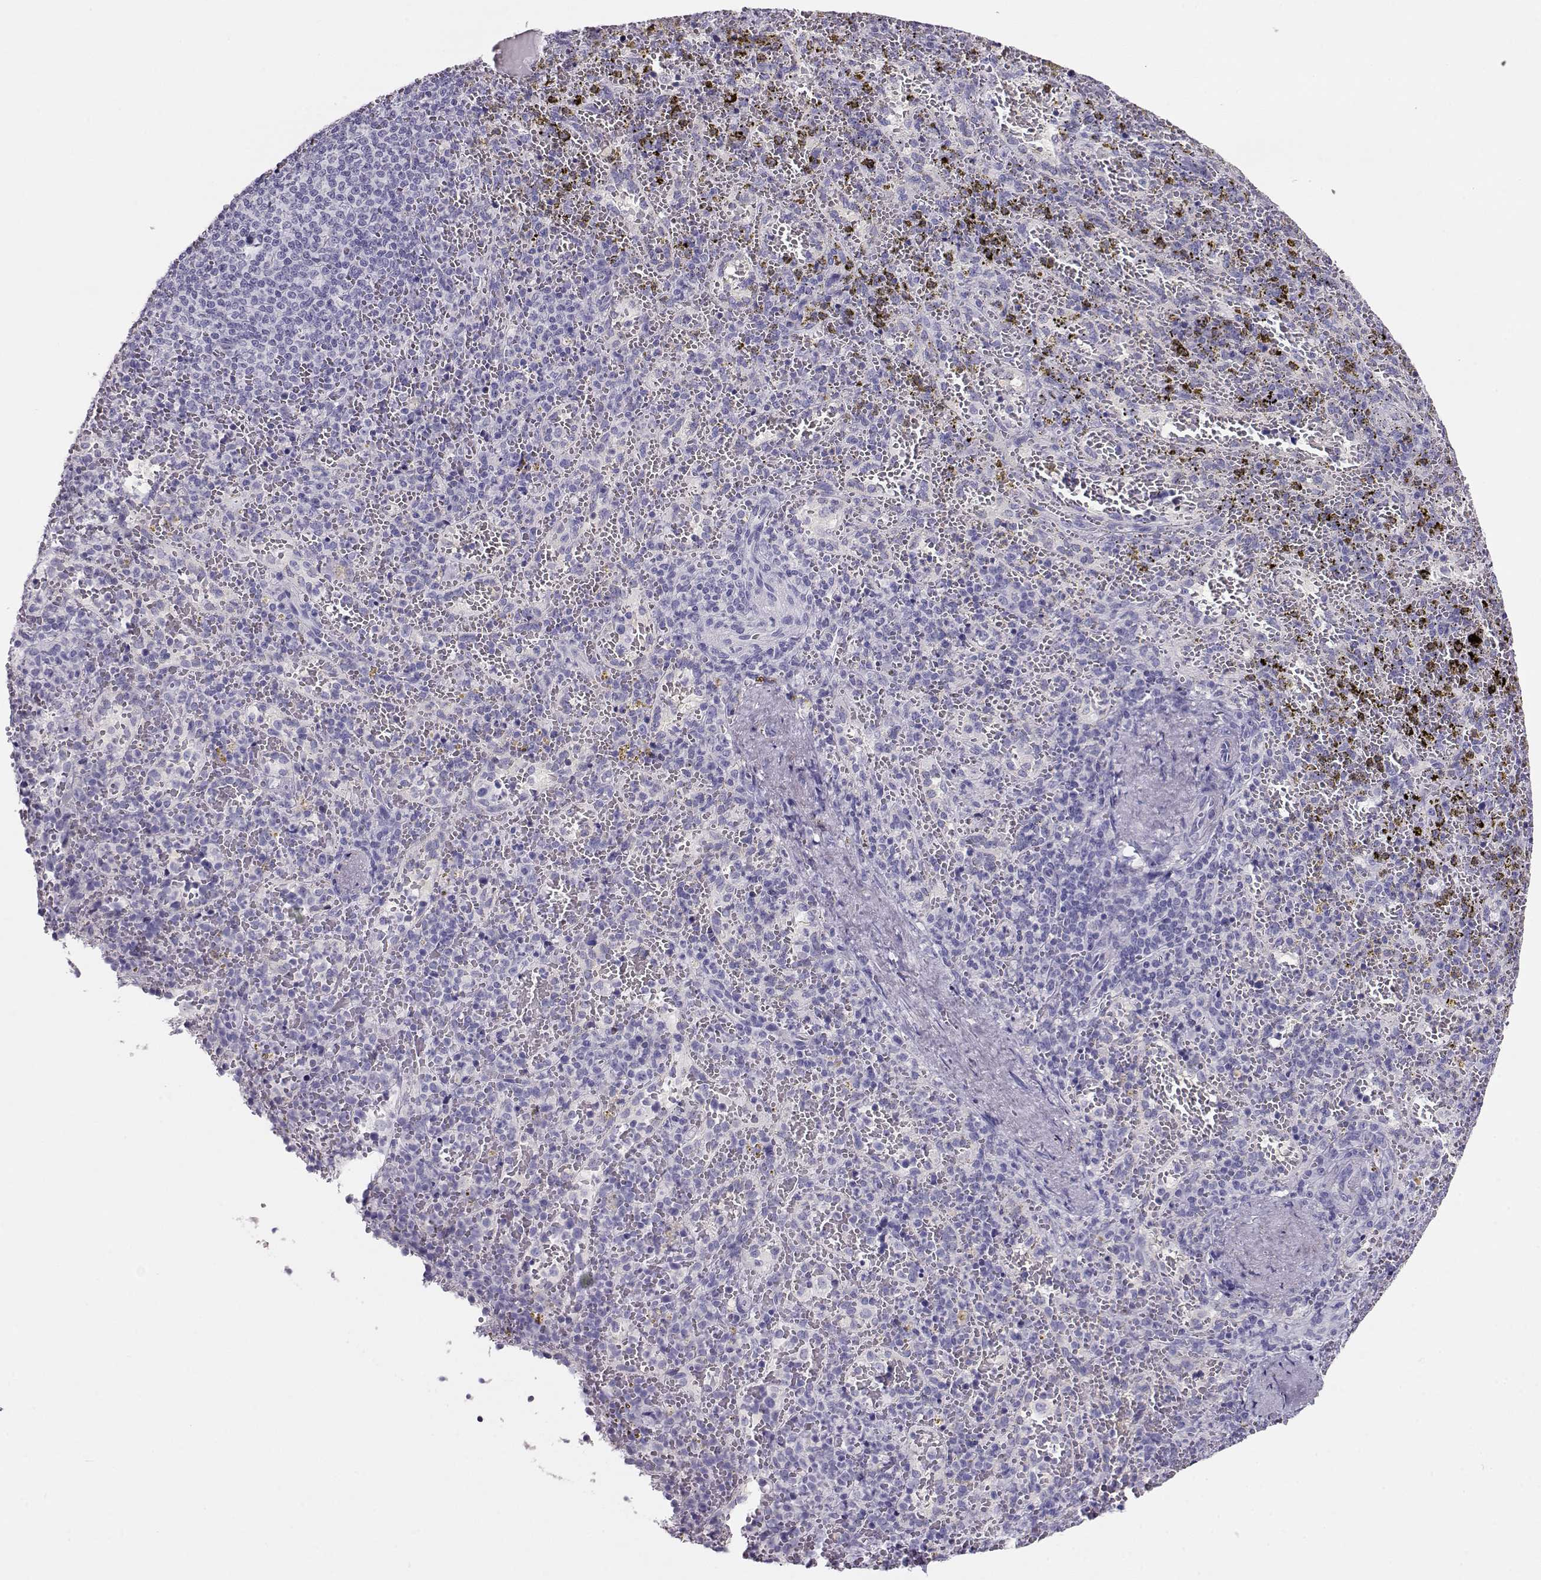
{"staining": {"intensity": "negative", "quantity": "none", "location": "none"}, "tissue": "spleen", "cell_type": "Cells in red pulp", "image_type": "normal", "snomed": [{"axis": "morphology", "description": "Normal tissue, NOS"}, {"axis": "topography", "description": "Spleen"}], "caption": "Cells in red pulp show no significant expression in unremarkable spleen. (DAB (3,3'-diaminobenzidine) IHC, high magnification).", "gene": "CRX", "patient": {"sex": "female", "age": 50}}